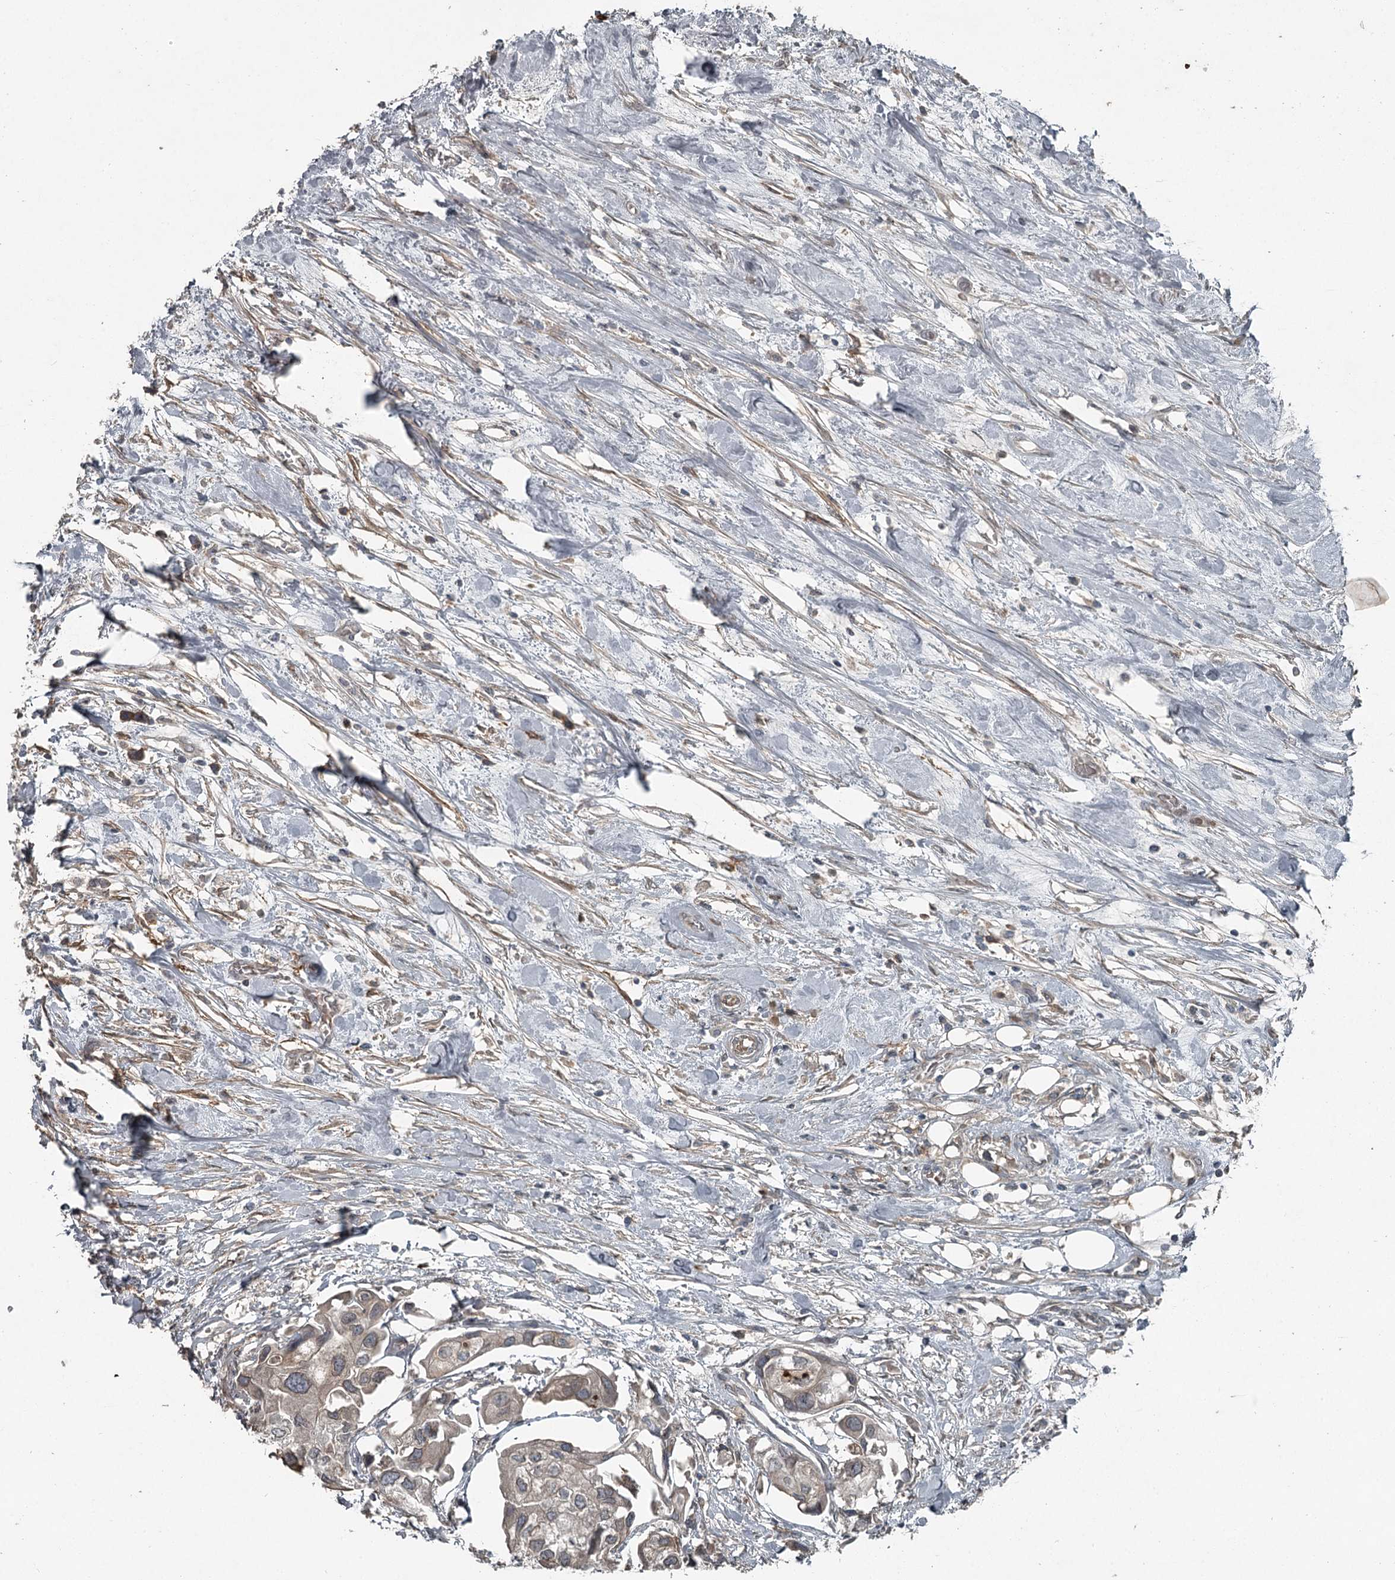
{"staining": {"intensity": "weak", "quantity": "<25%", "location": "cytoplasmic/membranous"}, "tissue": "urothelial cancer", "cell_type": "Tumor cells", "image_type": "cancer", "snomed": [{"axis": "morphology", "description": "Urothelial carcinoma, High grade"}, {"axis": "topography", "description": "Urinary bladder"}], "caption": "The micrograph shows no staining of tumor cells in urothelial cancer.", "gene": "SLC39A8", "patient": {"sex": "male", "age": 64}}